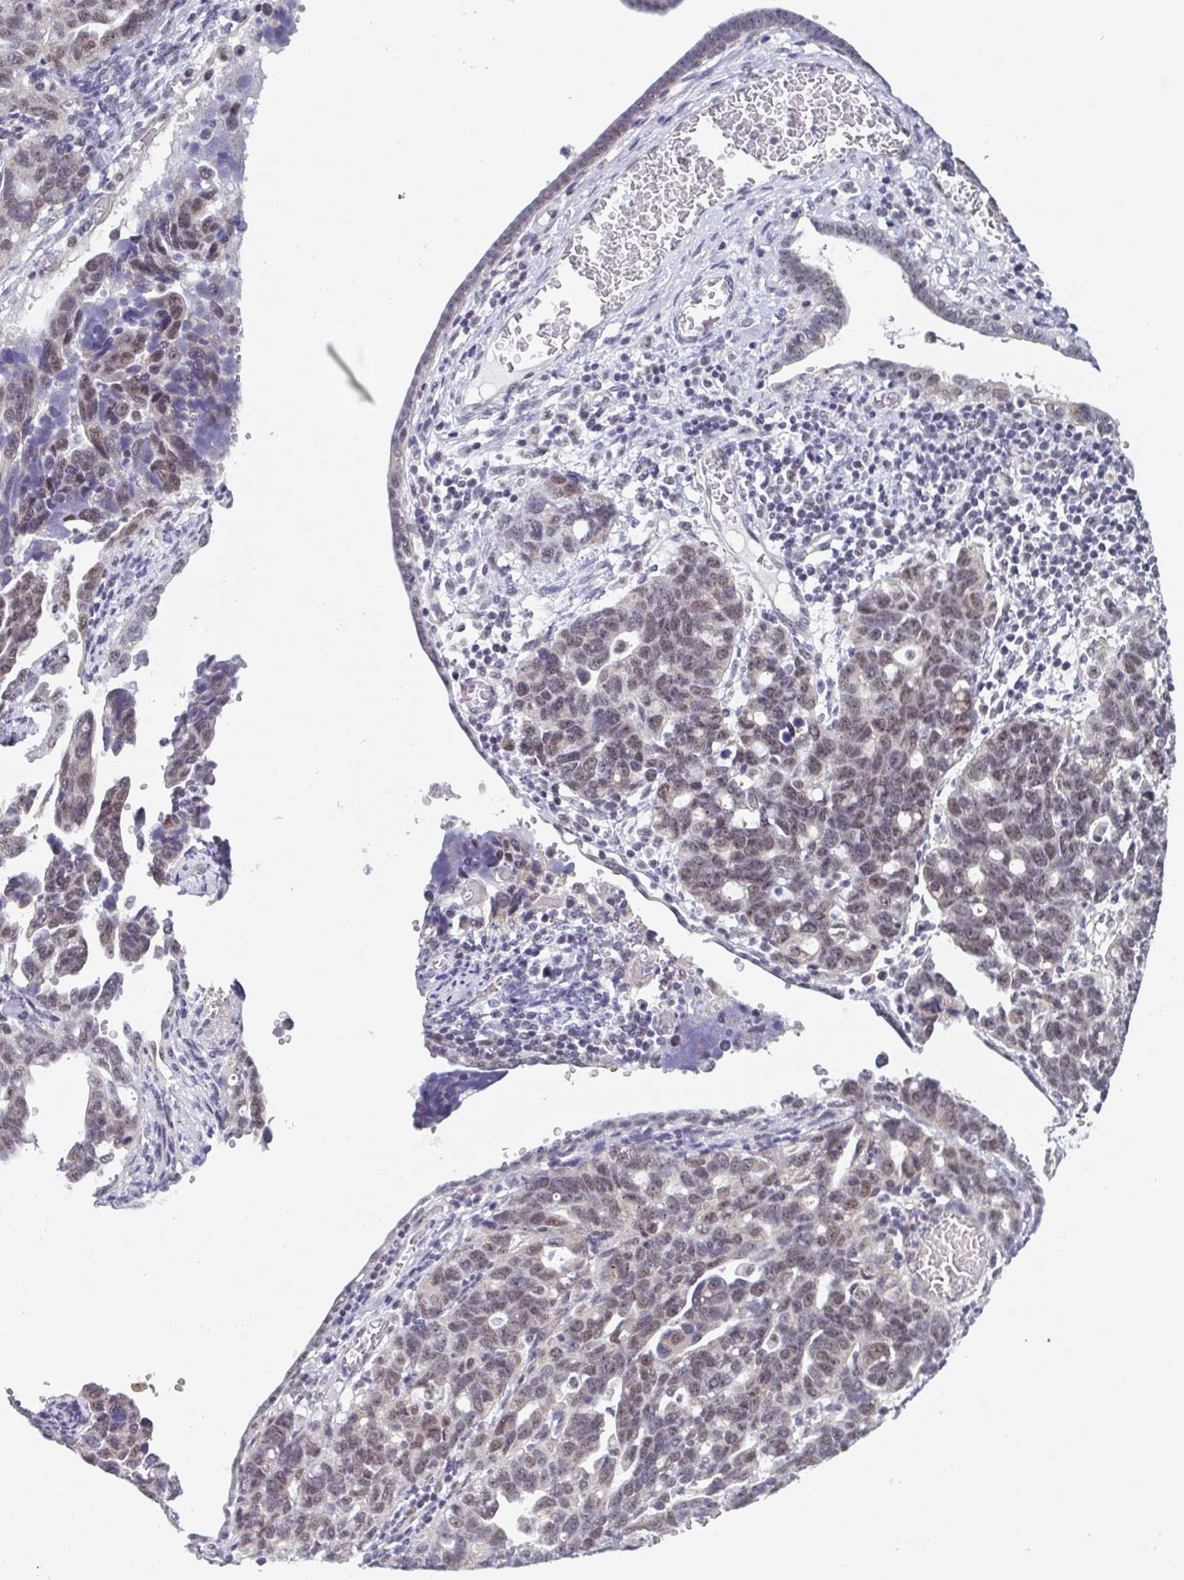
{"staining": {"intensity": "weak", "quantity": "<25%", "location": "nuclear"}, "tissue": "ovarian cancer", "cell_type": "Tumor cells", "image_type": "cancer", "snomed": [{"axis": "morphology", "description": "Cystadenocarcinoma, serous, NOS"}, {"axis": "topography", "description": "Ovary"}], "caption": "This is an immunohistochemistry photomicrograph of serous cystadenocarcinoma (ovarian). There is no expression in tumor cells.", "gene": "EXOSC7", "patient": {"sex": "female", "age": 69}}